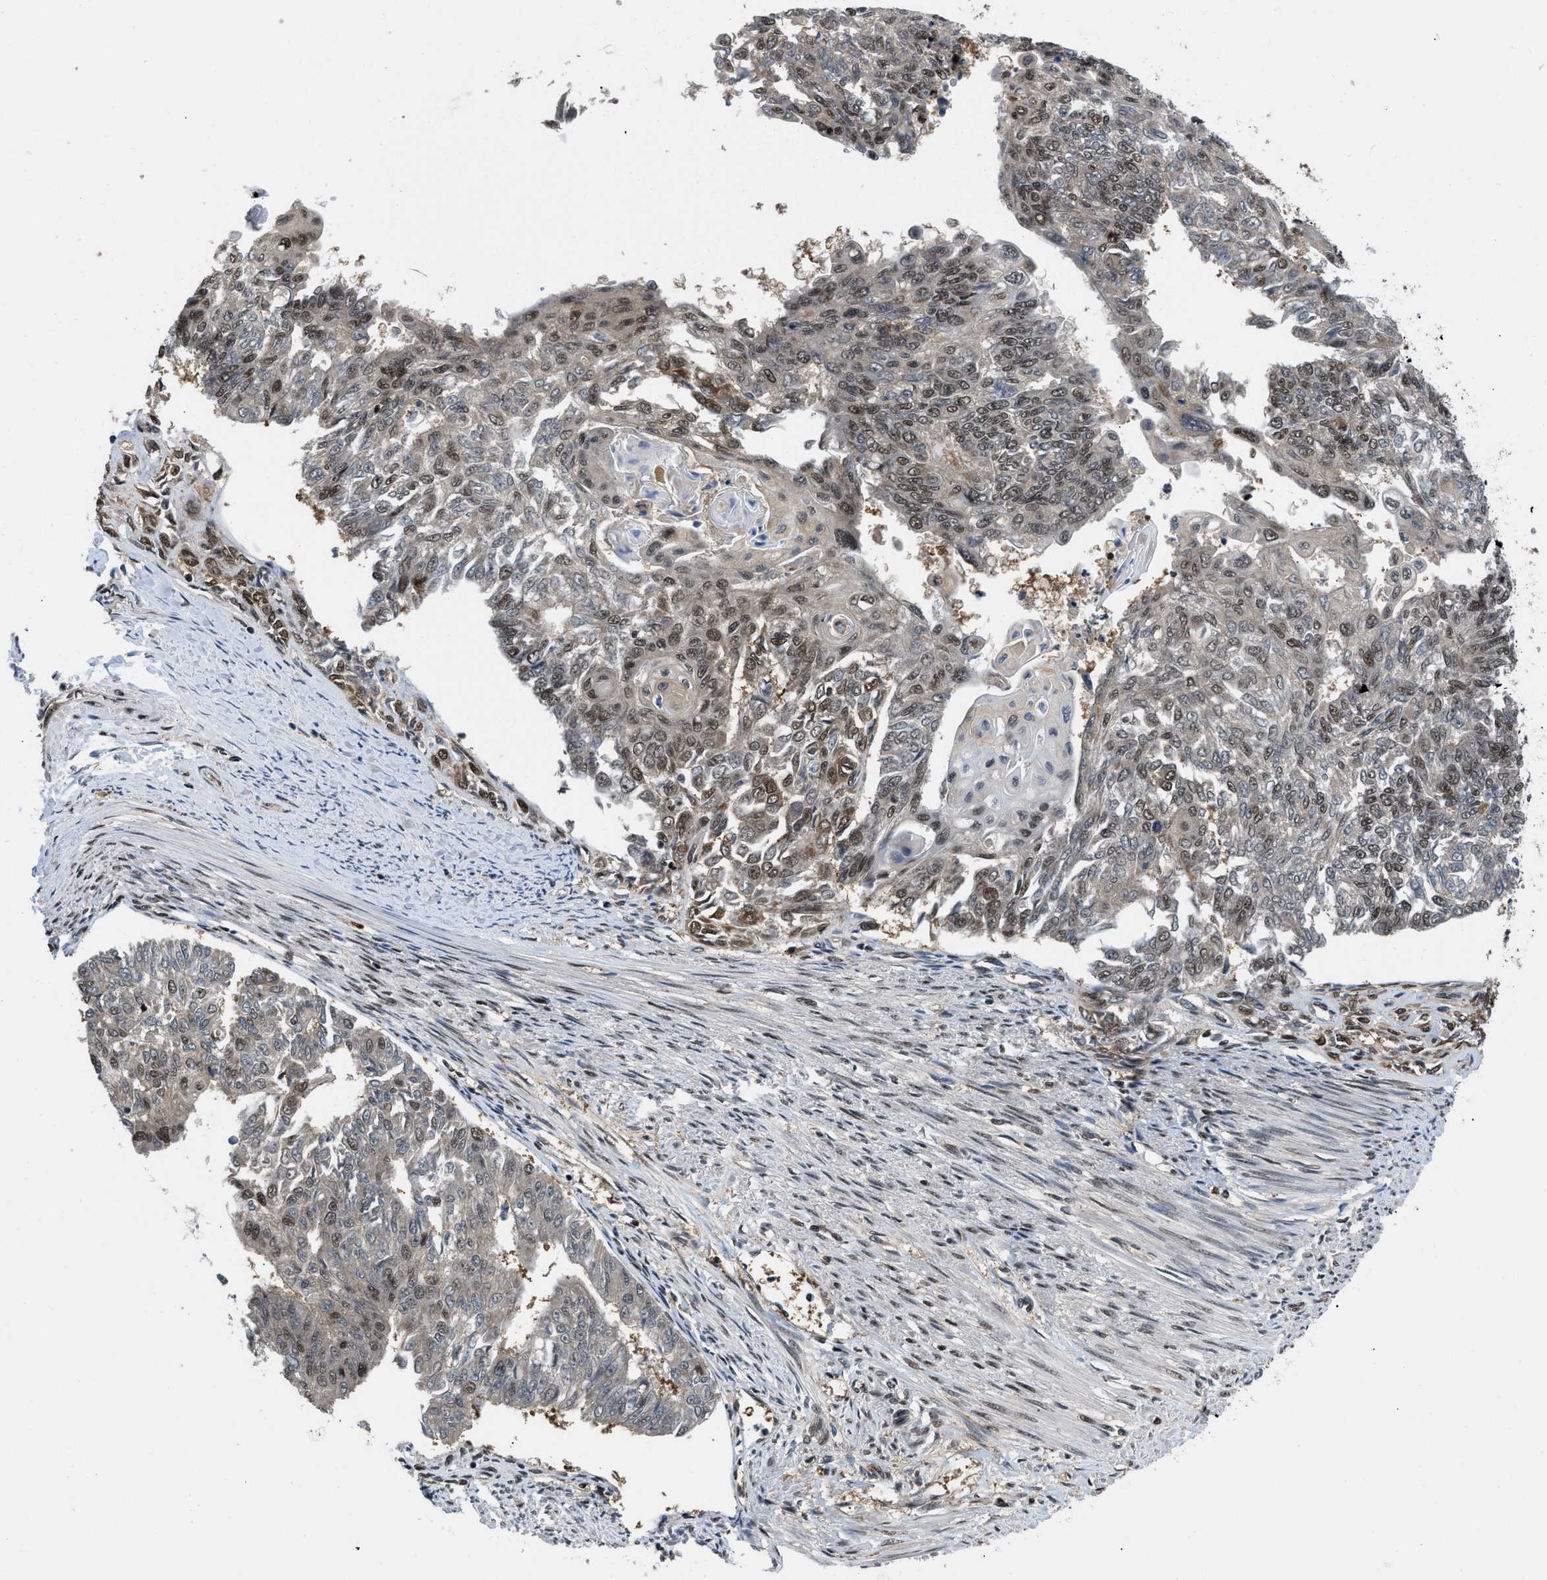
{"staining": {"intensity": "moderate", "quantity": ">75%", "location": "nuclear"}, "tissue": "endometrial cancer", "cell_type": "Tumor cells", "image_type": "cancer", "snomed": [{"axis": "morphology", "description": "Adenocarcinoma, NOS"}, {"axis": "topography", "description": "Endometrium"}], "caption": "Immunohistochemical staining of human adenocarcinoma (endometrial) reveals moderate nuclear protein expression in approximately >75% of tumor cells.", "gene": "SAFB", "patient": {"sex": "female", "age": 32}}